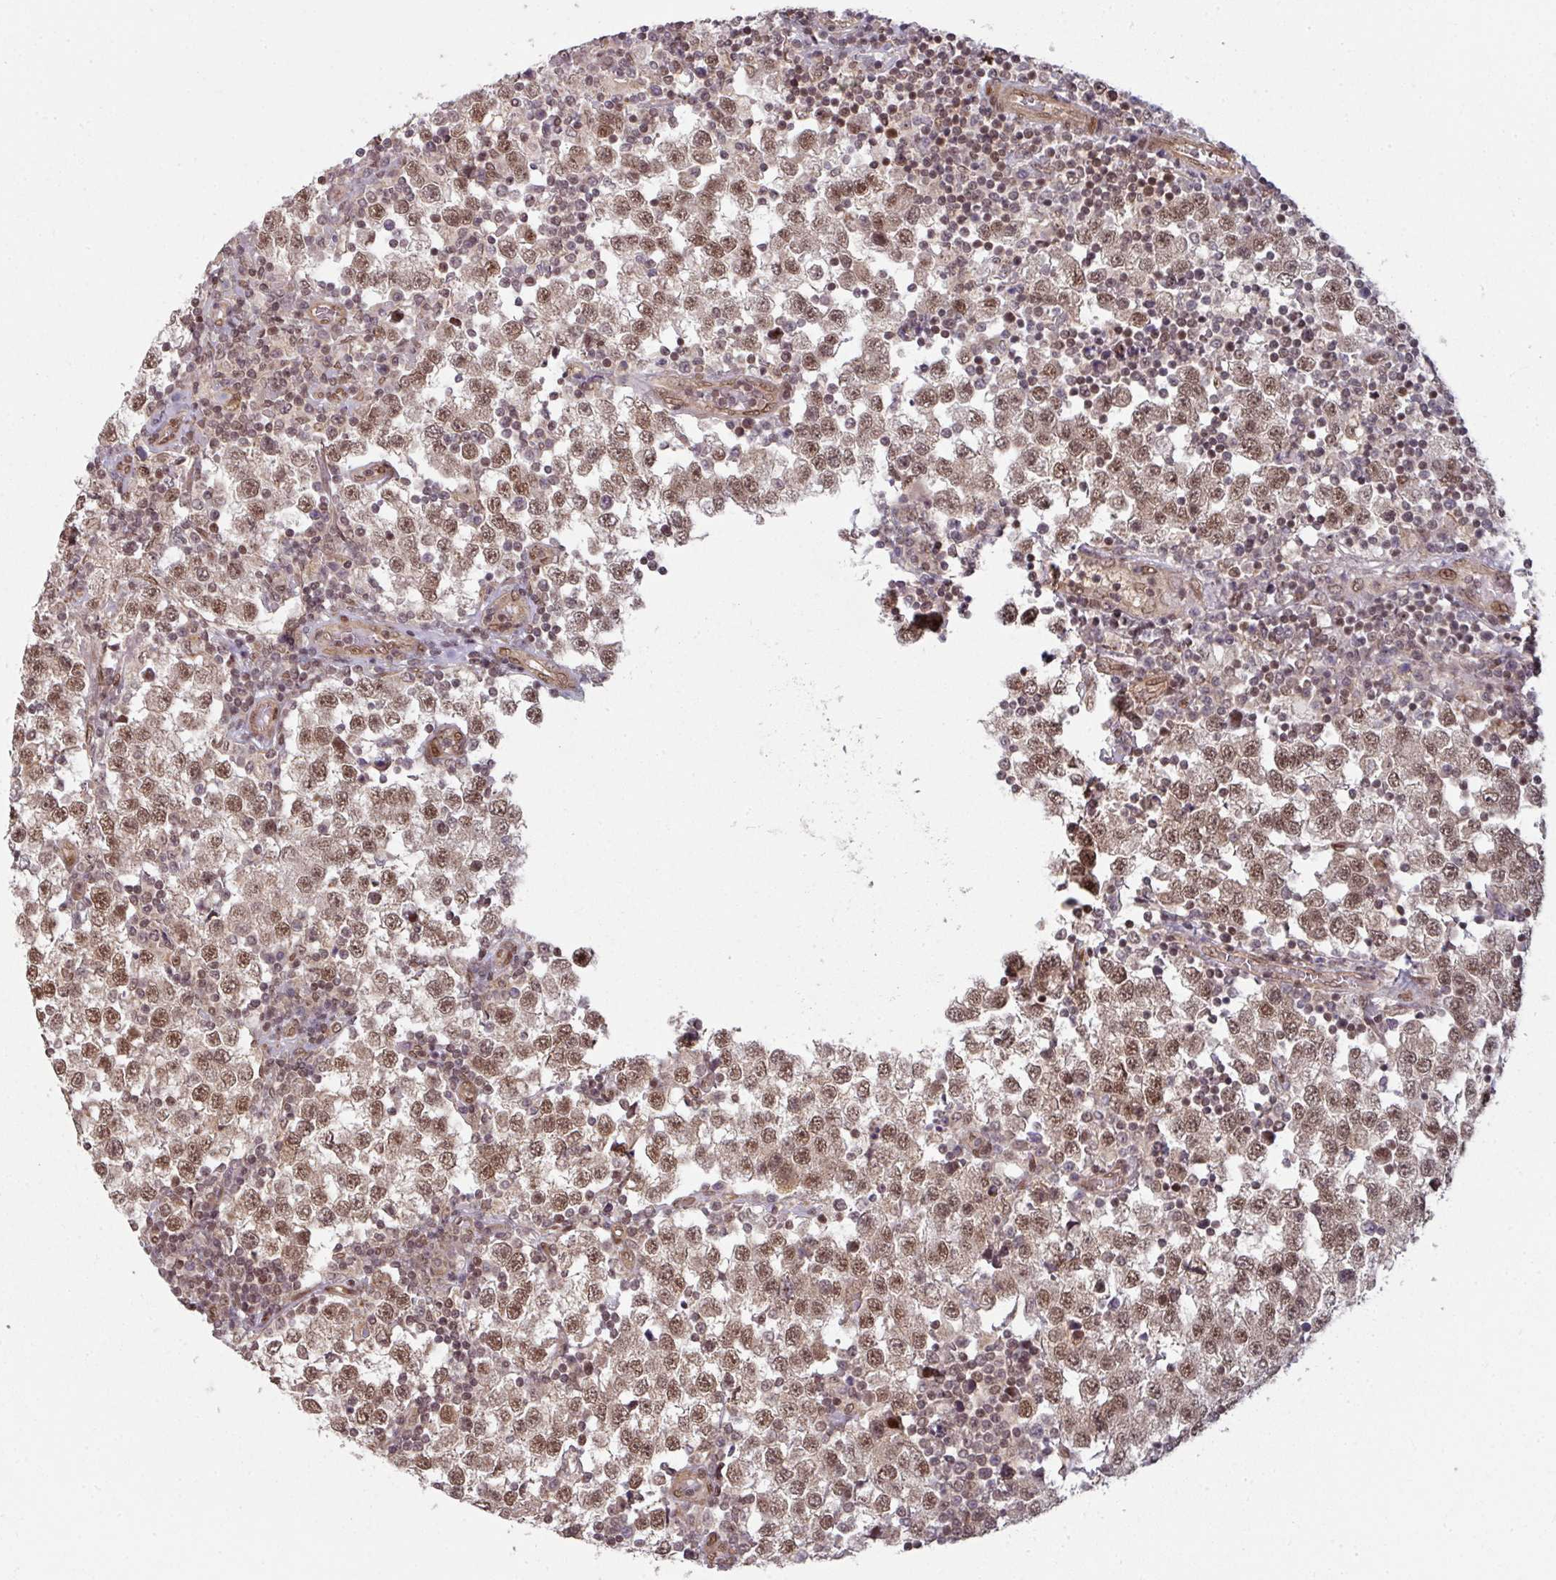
{"staining": {"intensity": "moderate", "quantity": ">75%", "location": "nuclear"}, "tissue": "testis cancer", "cell_type": "Tumor cells", "image_type": "cancer", "snomed": [{"axis": "morphology", "description": "Seminoma, NOS"}, {"axis": "topography", "description": "Testis"}], "caption": "Brown immunohistochemical staining in testis cancer (seminoma) demonstrates moderate nuclear positivity in about >75% of tumor cells. (DAB IHC with brightfield microscopy, high magnification).", "gene": "SIK3", "patient": {"sex": "male", "age": 34}}